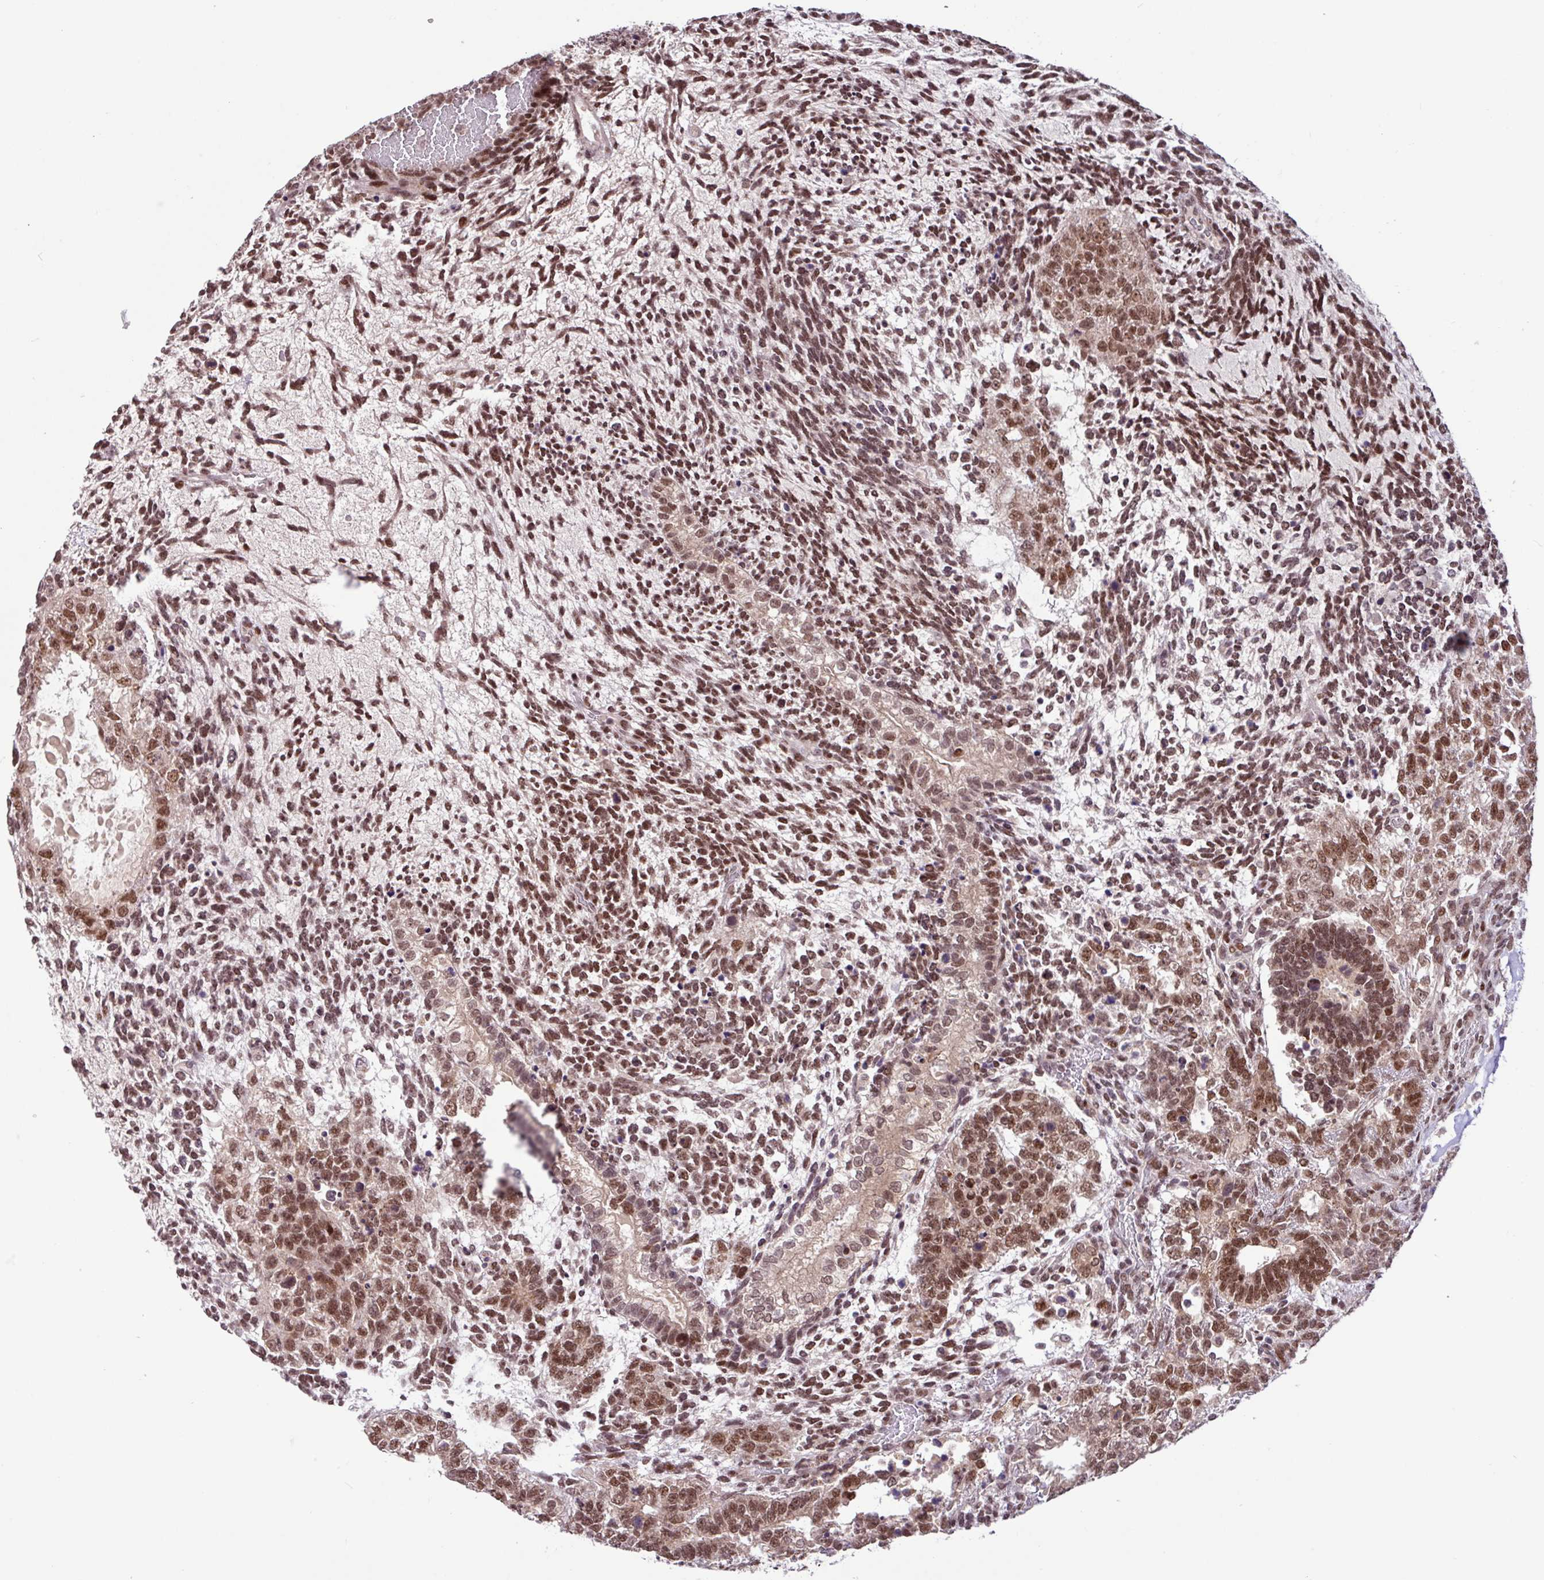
{"staining": {"intensity": "moderate", "quantity": ">75%", "location": "nuclear"}, "tissue": "testis cancer", "cell_type": "Tumor cells", "image_type": "cancer", "snomed": [{"axis": "morphology", "description": "Carcinoma, Embryonal, NOS"}, {"axis": "topography", "description": "Testis"}], "caption": "The micrograph reveals a brown stain indicating the presence of a protein in the nuclear of tumor cells in testis cancer (embryonal carcinoma).", "gene": "BRD3", "patient": {"sex": "male", "age": 23}}